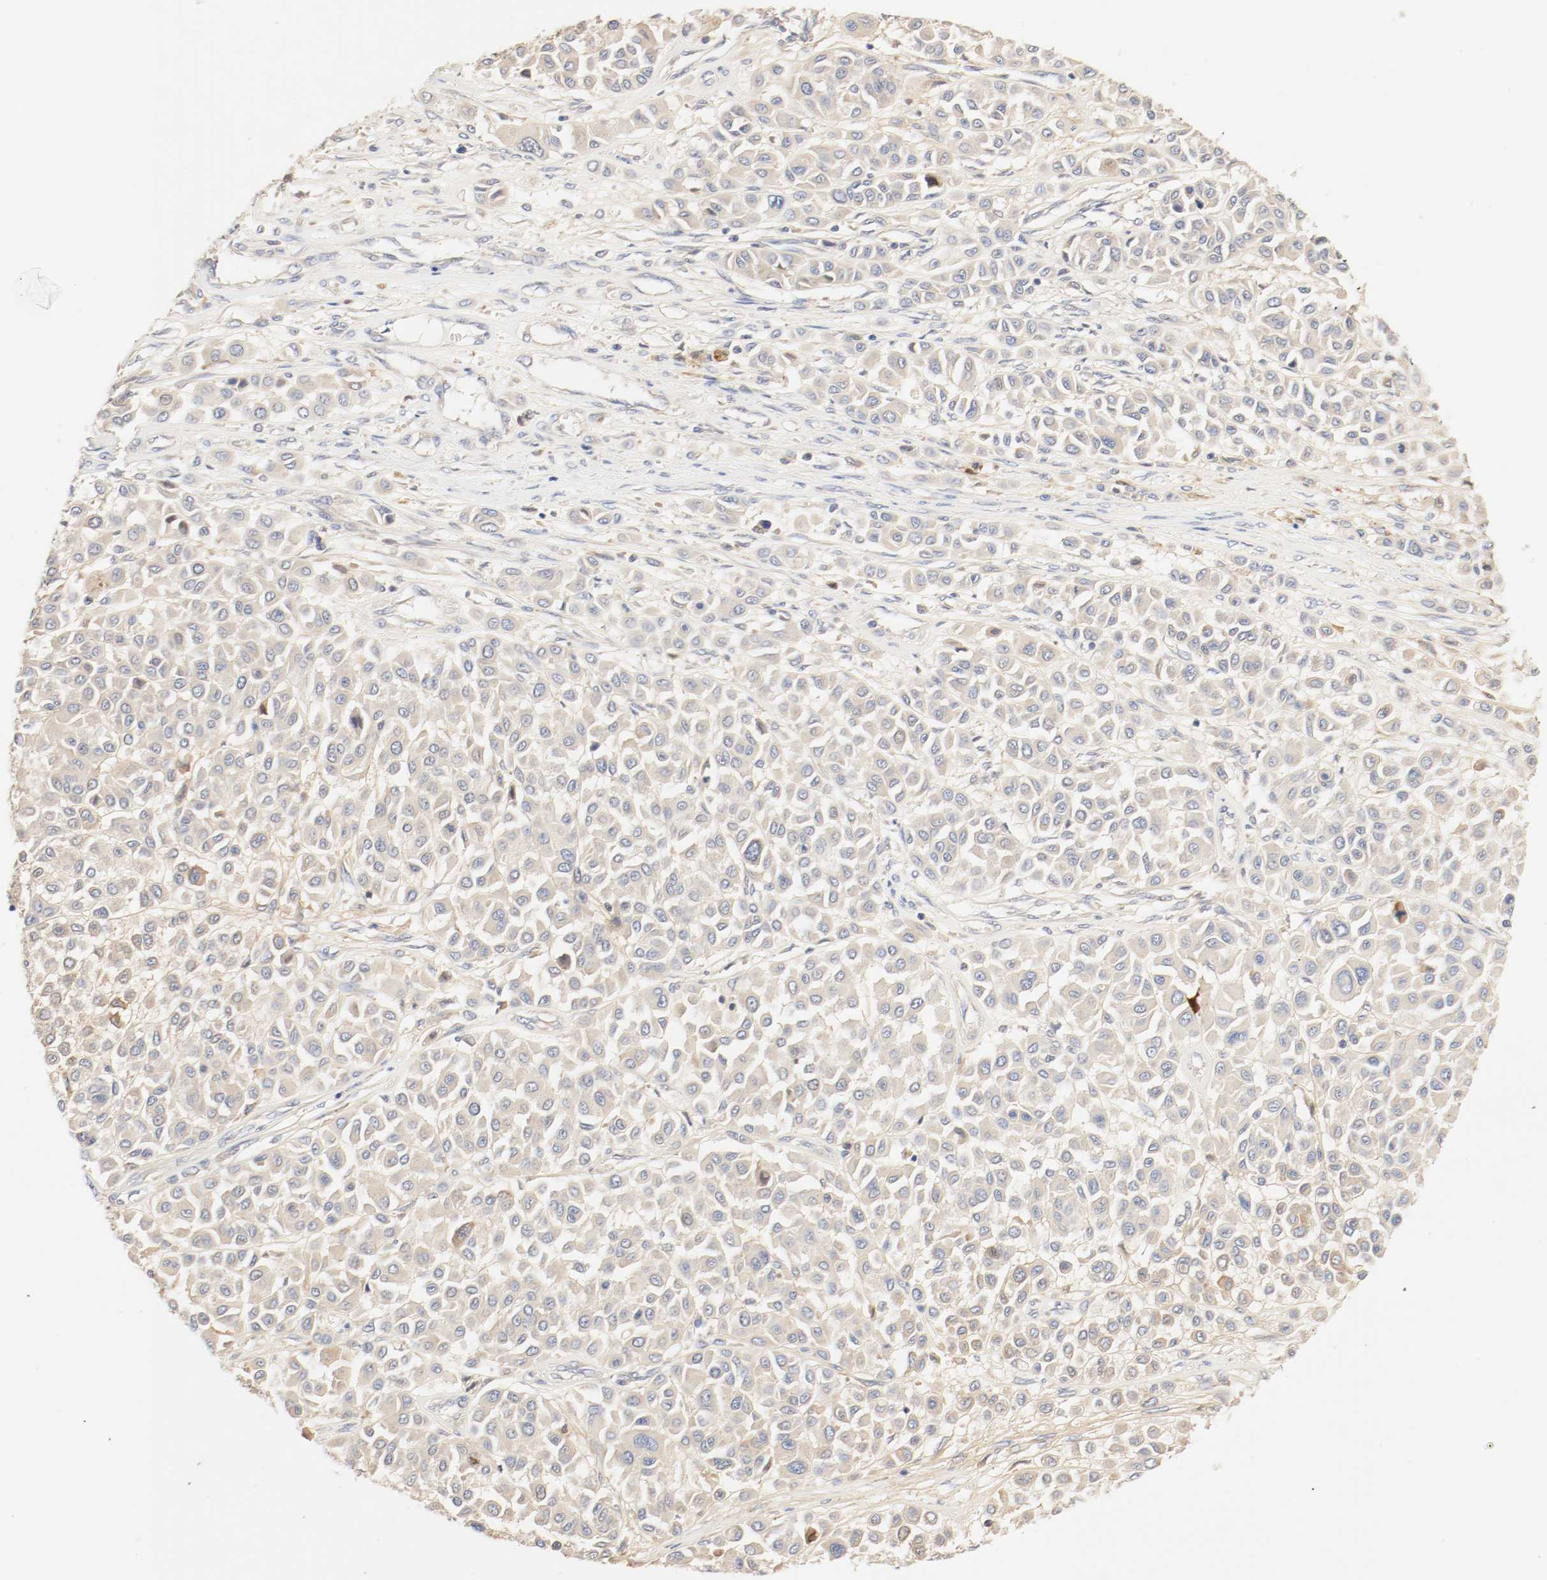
{"staining": {"intensity": "weak", "quantity": "25%-75%", "location": "cytoplasmic/membranous"}, "tissue": "melanoma", "cell_type": "Tumor cells", "image_type": "cancer", "snomed": [{"axis": "morphology", "description": "Malignant melanoma, Metastatic site"}, {"axis": "topography", "description": "Soft tissue"}], "caption": "Tumor cells show weak cytoplasmic/membranous expression in about 25%-75% of cells in melanoma.", "gene": "GIT1", "patient": {"sex": "male", "age": 41}}